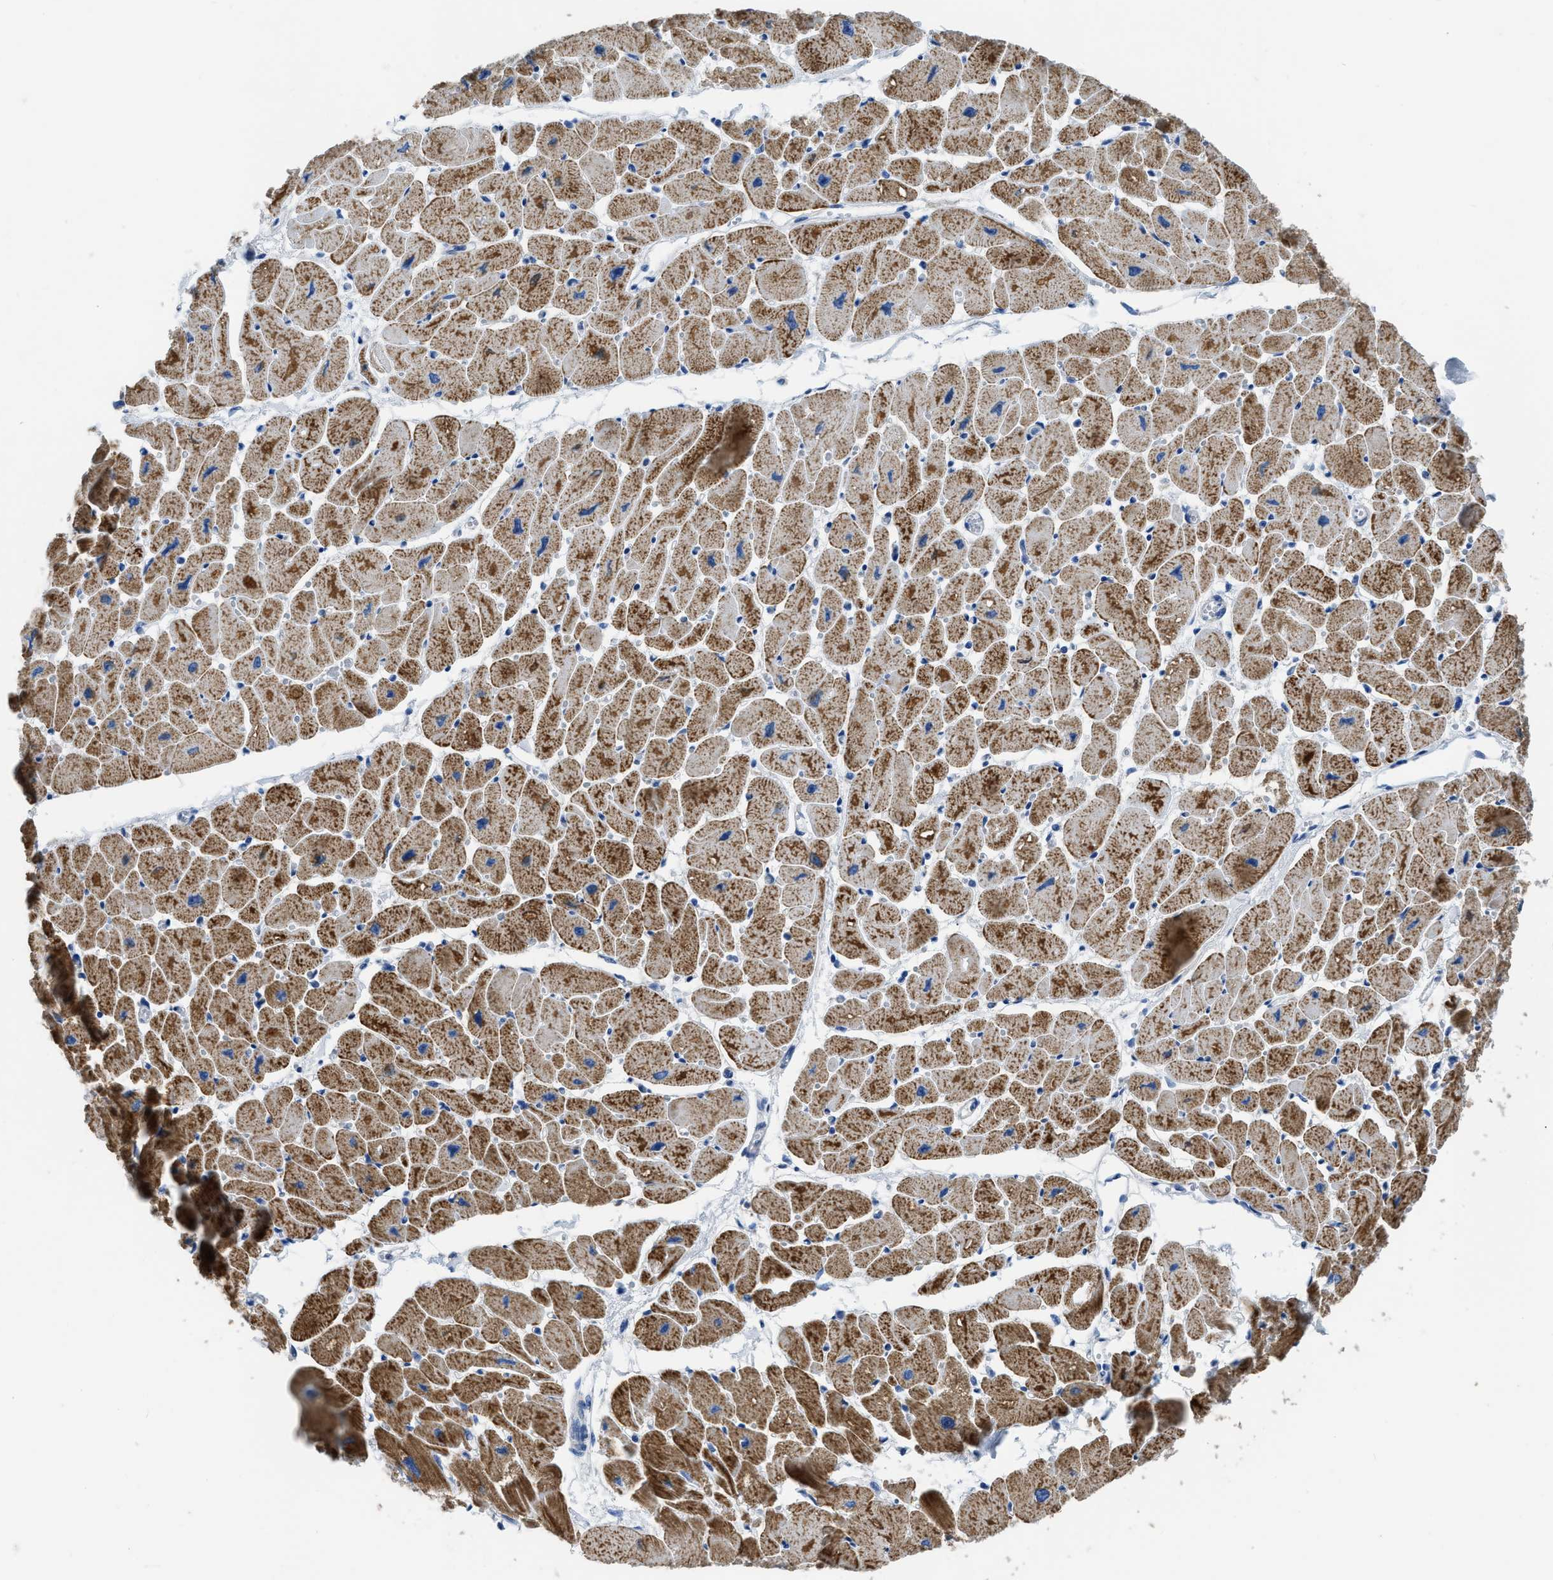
{"staining": {"intensity": "moderate", "quantity": "25%-75%", "location": "cytoplasmic/membranous"}, "tissue": "heart muscle", "cell_type": "Cardiomyocytes", "image_type": "normal", "snomed": [{"axis": "morphology", "description": "Normal tissue, NOS"}, {"axis": "topography", "description": "Heart"}], "caption": "A medium amount of moderate cytoplasmic/membranous positivity is seen in about 25%-75% of cardiomyocytes in unremarkable heart muscle. (DAB (3,3'-diaminobenzidine) IHC, brown staining for protein, blue staining for nuclei).", "gene": "ETFA", "patient": {"sex": "female", "age": 54}}